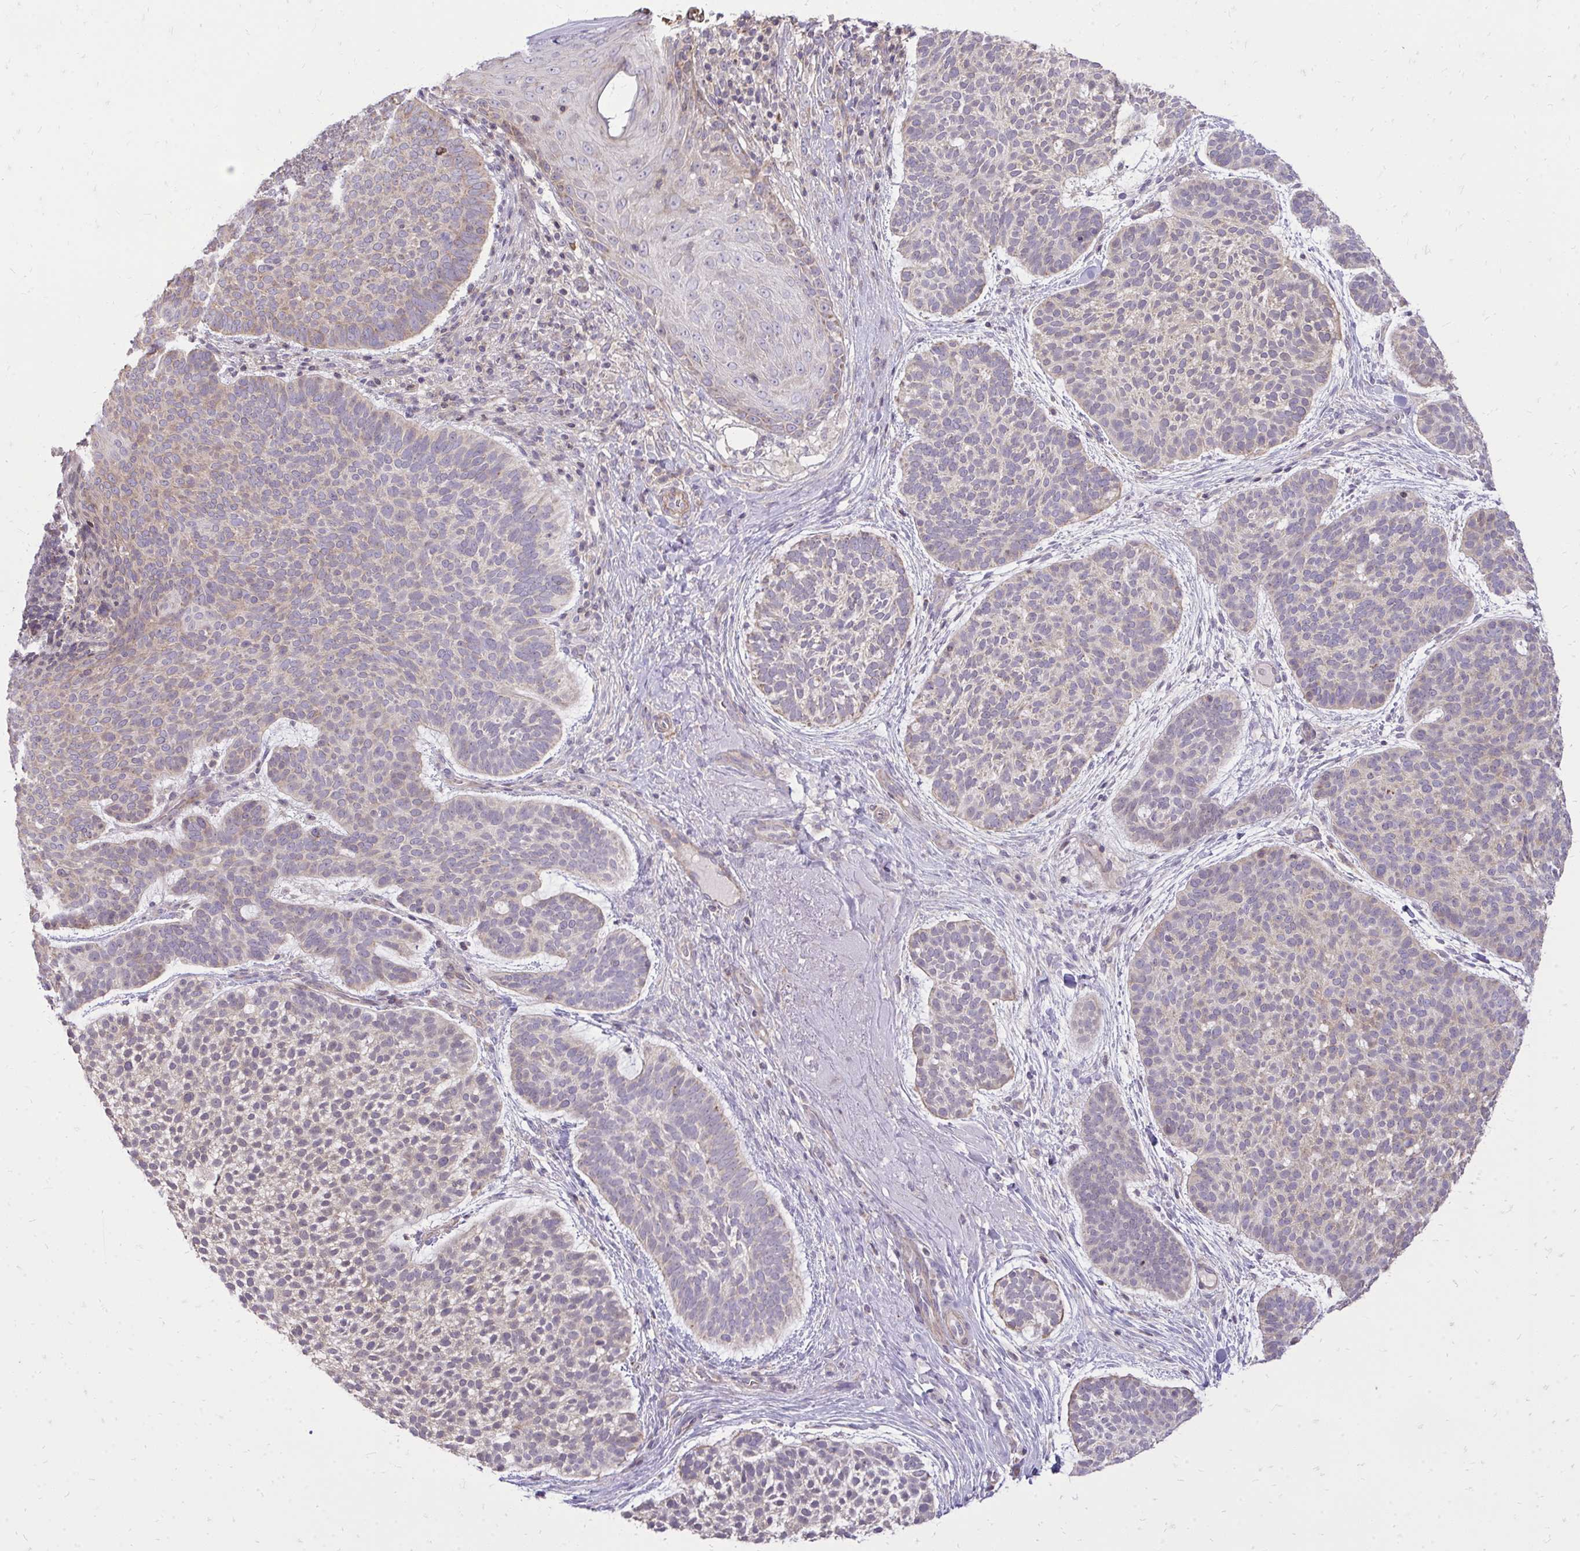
{"staining": {"intensity": "weak", "quantity": "25%-75%", "location": "cytoplasmic/membranous"}, "tissue": "skin cancer", "cell_type": "Tumor cells", "image_type": "cancer", "snomed": [{"axis": "morphology", "description": "Basal cell carcinoma"}, {"axis": "topography", "description": "Skin"}, {"axis": "topography", "description": "Skin of face"}], "caption": "Tumor cells reveal weak cytoplasmic/membranous staining in about 25%-75% of cells in skin cancer.", "gene": "SLC7A5", "patient": {"sex": "male", "age": 73}}